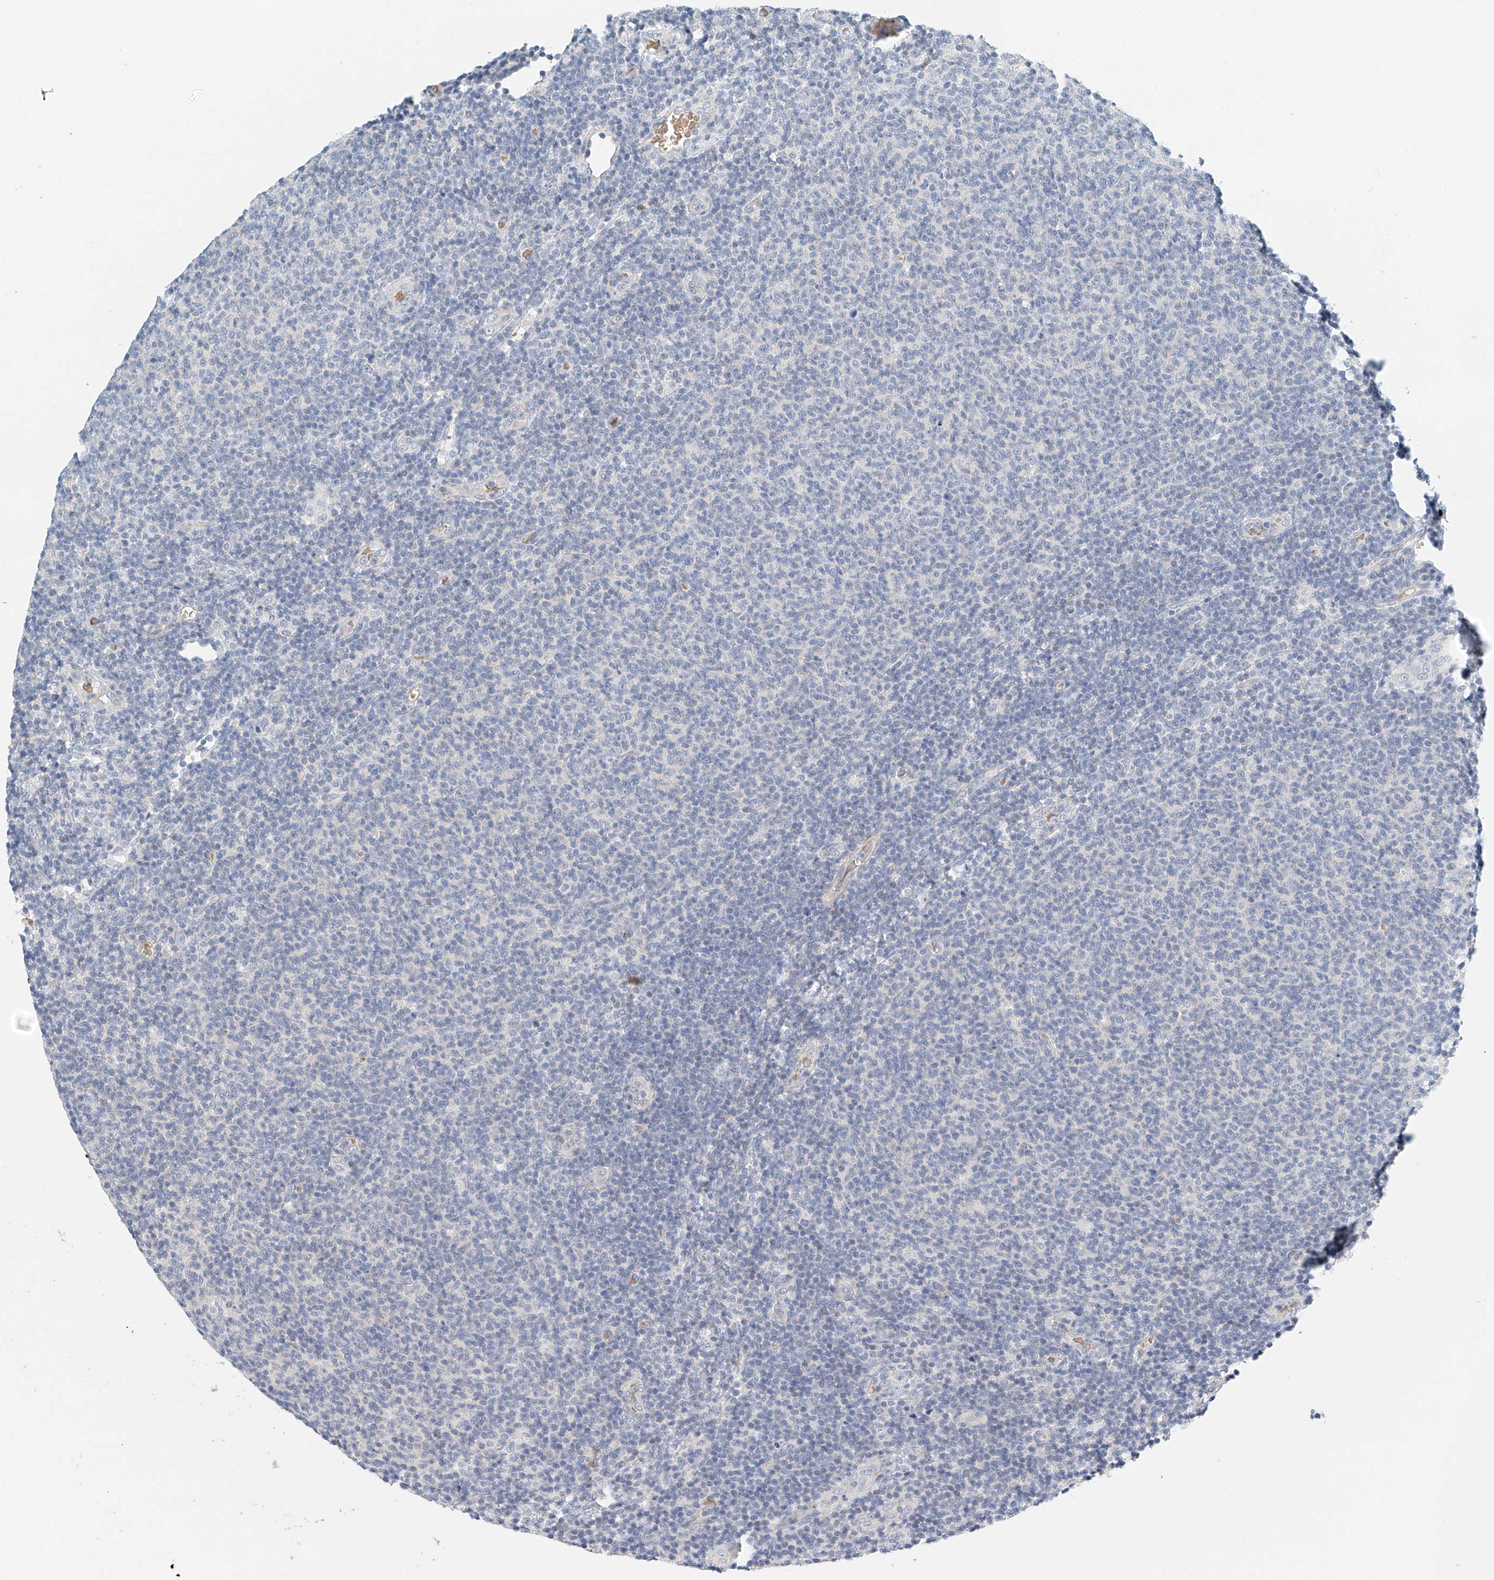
{"staining": {"intensity": "negative", "quantity": "none", "location": "none"}, "tissue": "lymphoma", "cell_type": "Tumor cells", "image_type": "cancer", "snomed": [{"axis": "morphology", "description": "Malignant lymphoma, non-Hodgkin's type, Low grade"}, {"axis": "topography", "description": "Lymph node"}], "caption": "Immunohistochemistry (IHC) photomicrograph of neoplastic tissue: human lymphoma stained with DAB shows no significant protein expression in tumor cells.", "gene": "RCAN3", "patient": {"sex": "male", "age": 66}}